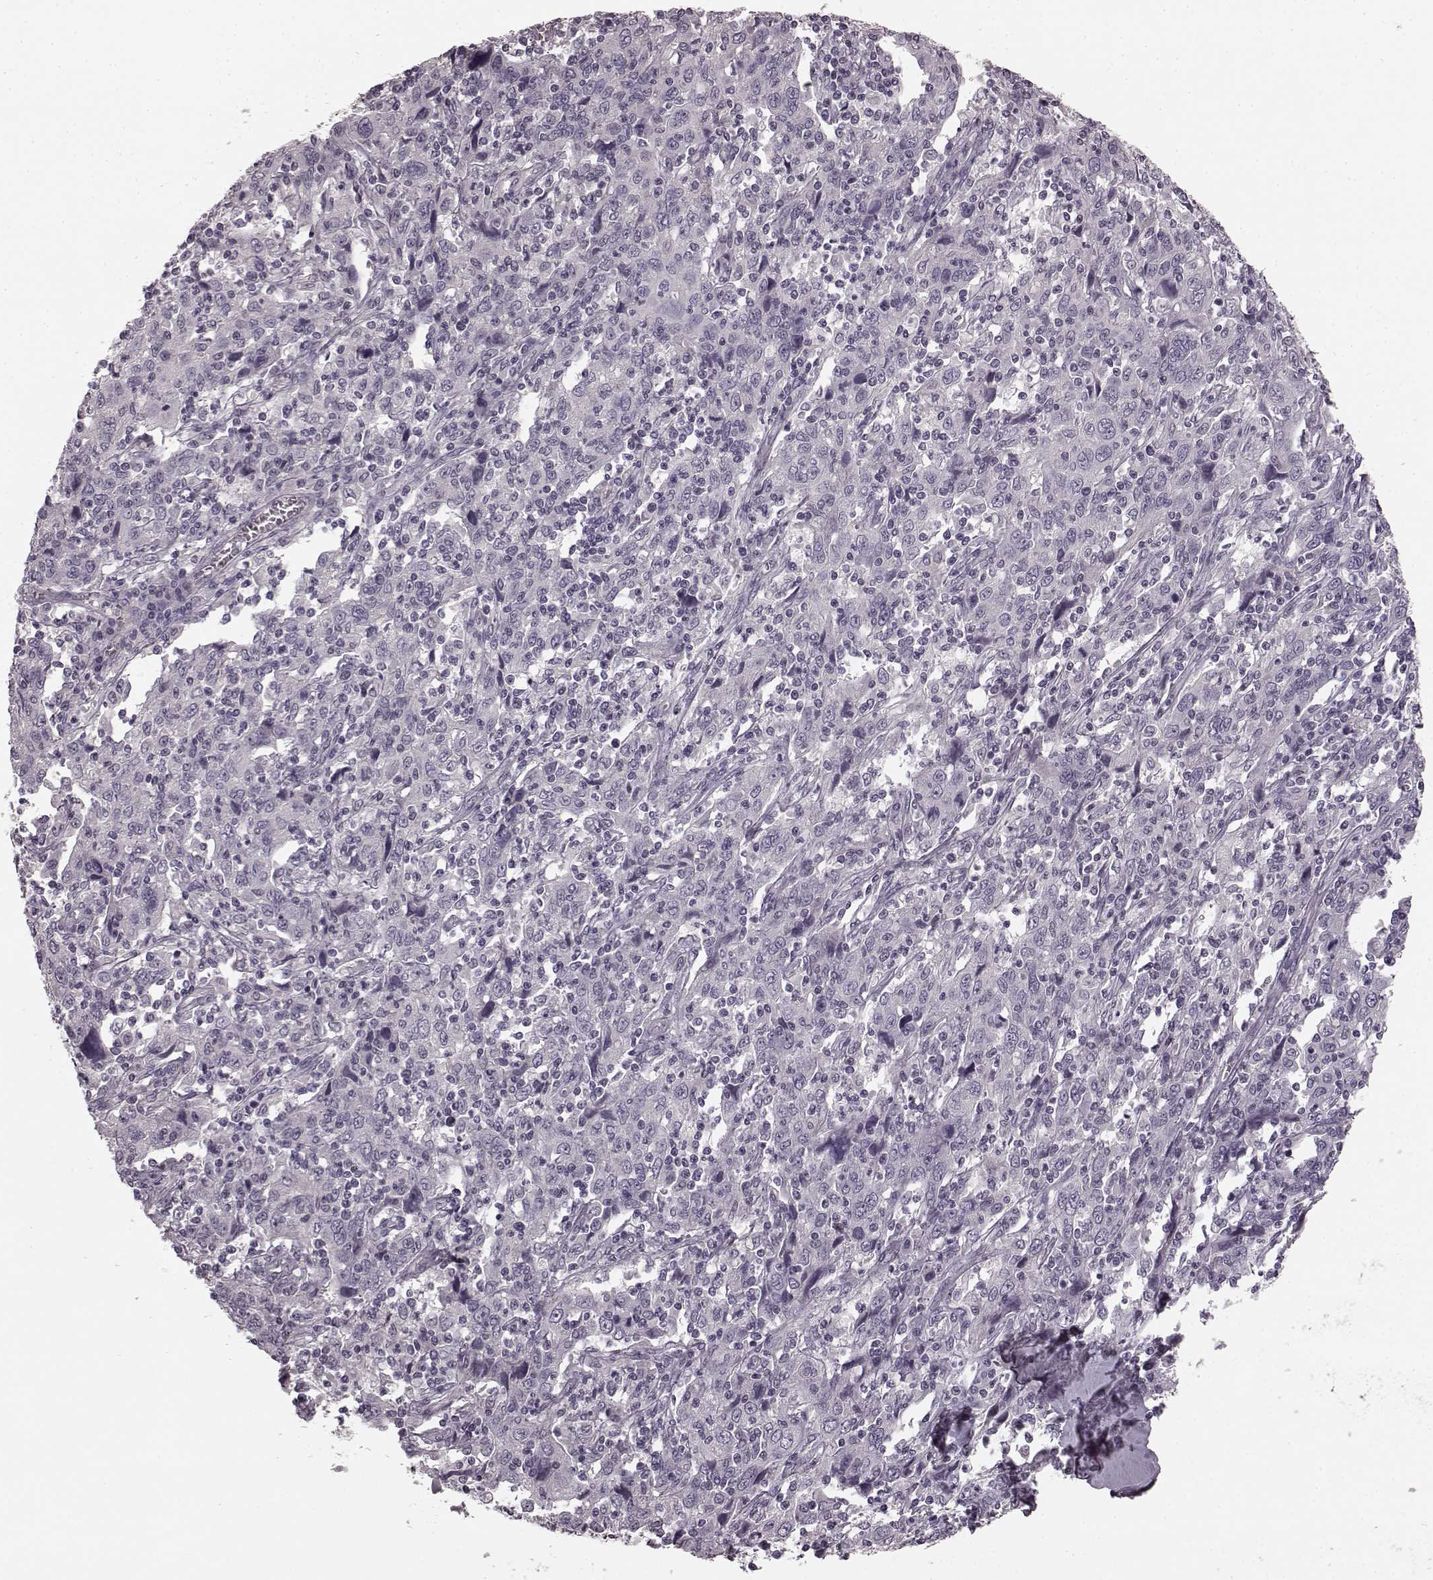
{"staining": {"intensity": "negative", "quantity": "none", "location": "none"}, "tissue": "cervical cancer", "cell_type": "Tumor cells", "image_type": "cancer", "snomed": [{"axis": "morphology", "description": "Squamous cell carcinoma, NOS"}, {"axis": "topography", "description": "Cervix"}], "caption": "Protein analysis of squamous cell carcinoma (cervical) exhibits no significant positivity in tumor cells.", "gene": "PRKCE", "patient": {"sex": "female", "age": 46}}